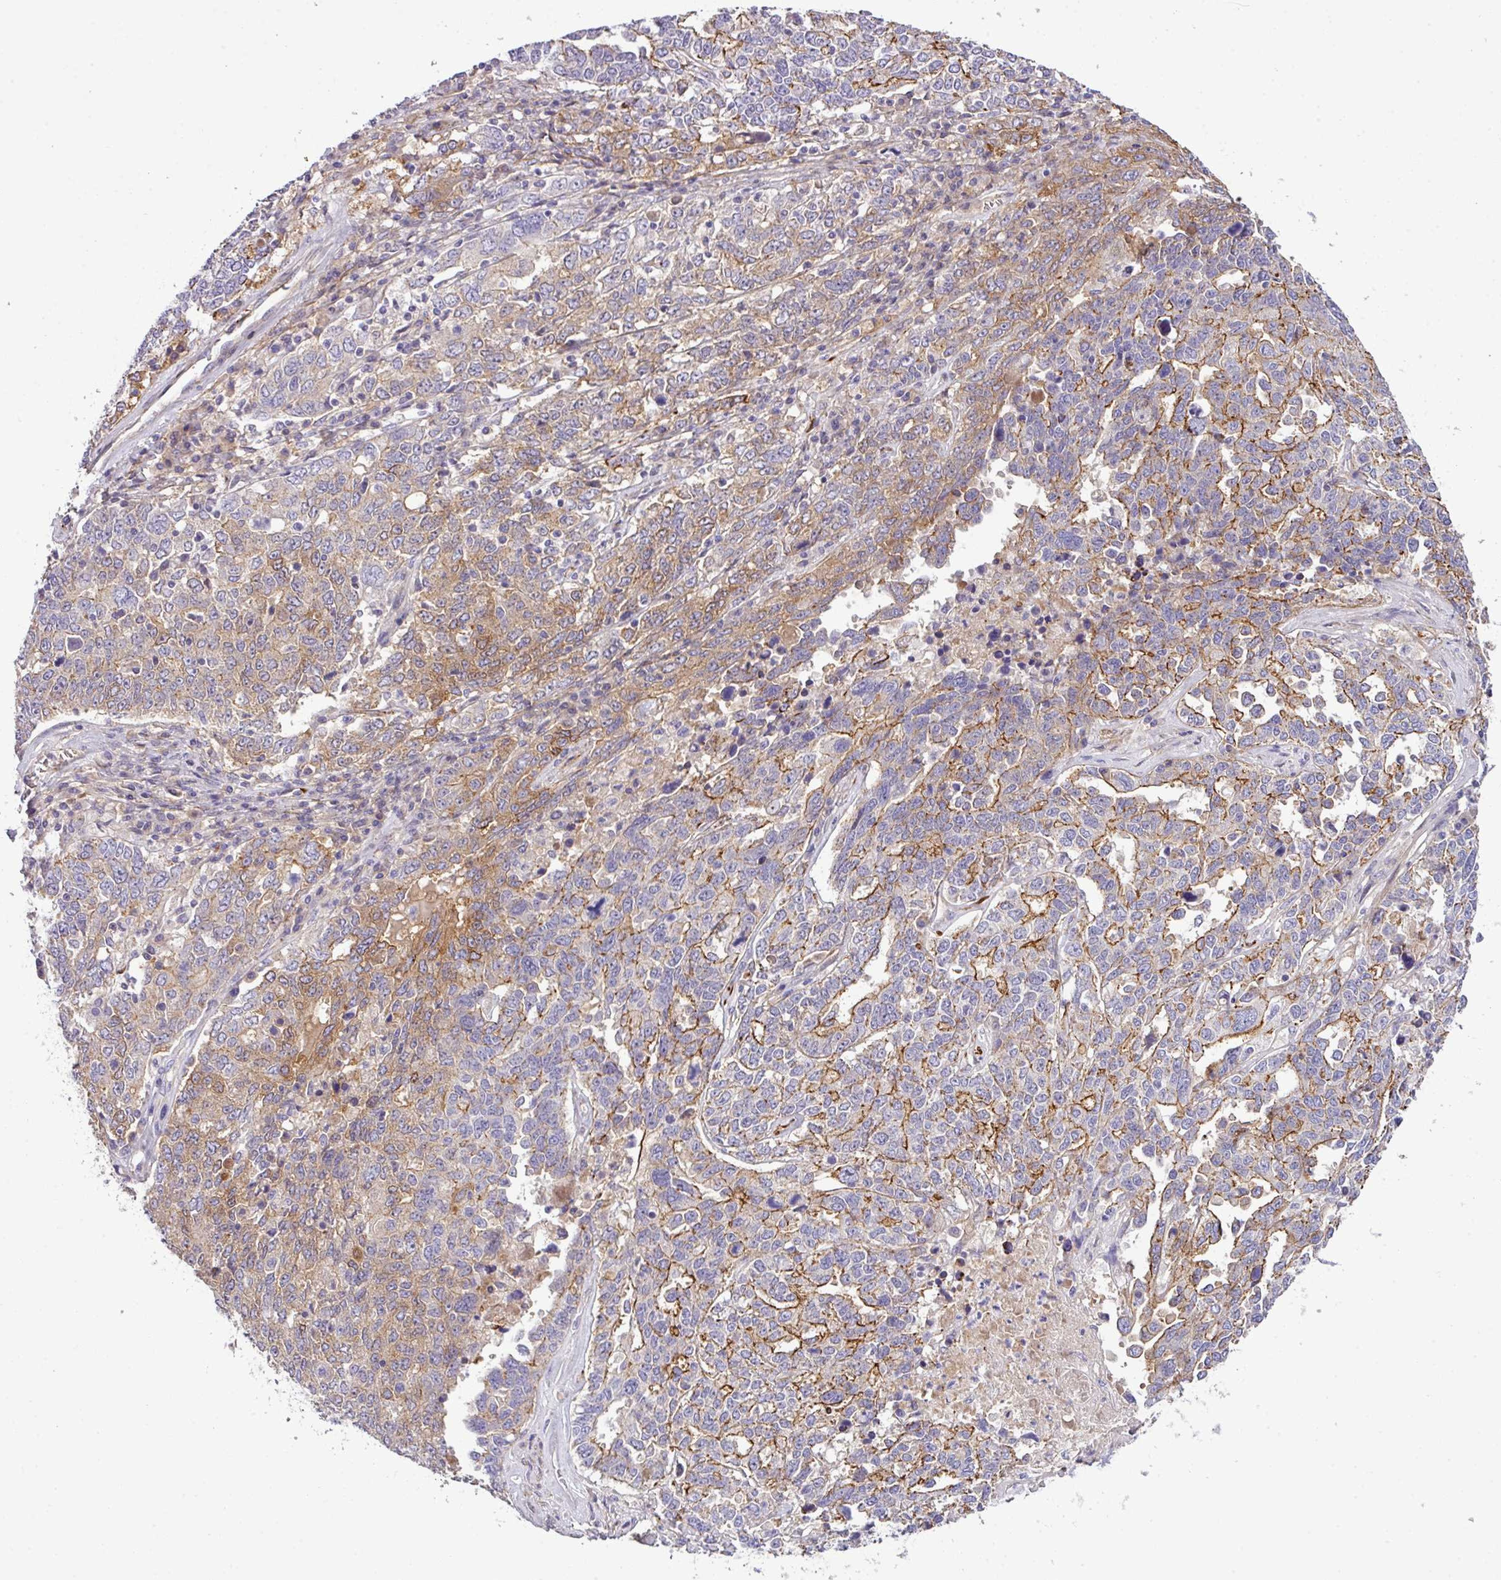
{"staining": {"intensity": "moderate", "quantity": "25%-75%", "location": "cytoplasmic/membranous"}, "tissue": "ovarian cancer", "cell_type": "Tumor cells", "image_type": "cancer", "snomed": [{"axis": "morphology", "description": "Carcinoma, endometroid"}, {"axis": "topography", "description": "Ovary"}], "caption": "This histopathology image exhibits IHC staining of ovarian endometroid carcinoma, with medium moderate cytoplasmic/membranous positivity in about 25%-75% of tumor cells.", "gene": "PARD6A", "patient": {"sex": "female", "age": 62}}